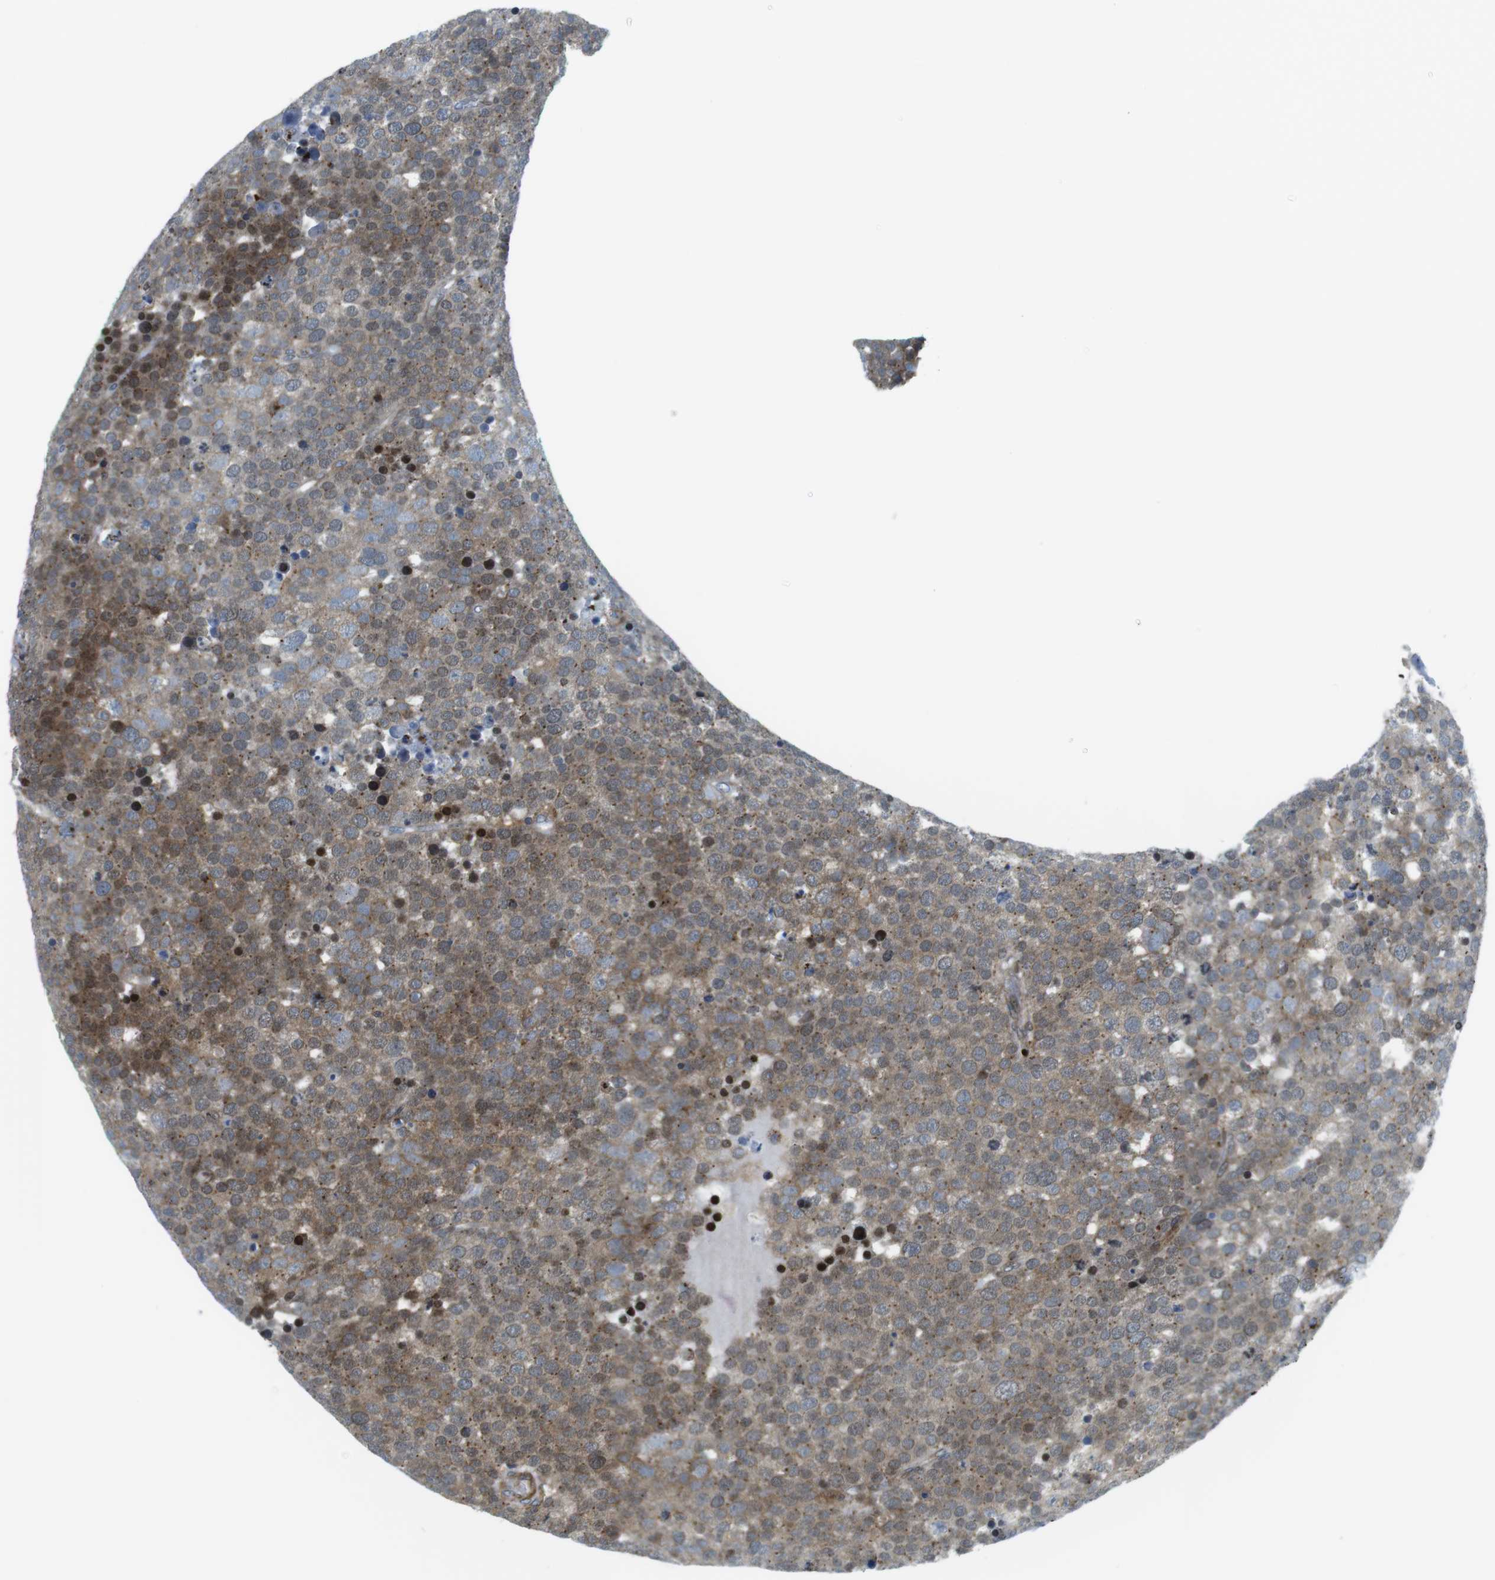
{"staining": {"intensity": "moderate", "quantity": "25%-75%", "location": "cytoplasmic/membranous"}, "tissue": "testis cancer", "cell_type": "Tumor cells", "image_type": "cancer", "snomed": [{"axis": "morphology", "description": "Seminoma, NOS"}, {"axis": "topography", "description": "Testis"}], "caption": "Testis cancer was stained to show a protein in brown. There is medium levels of moderate cytoplasmic/membranous positivity in about 25%-75% of tumor cells.", "gene": "CUL7", "patient": {"sex": "male", "age": 71}}